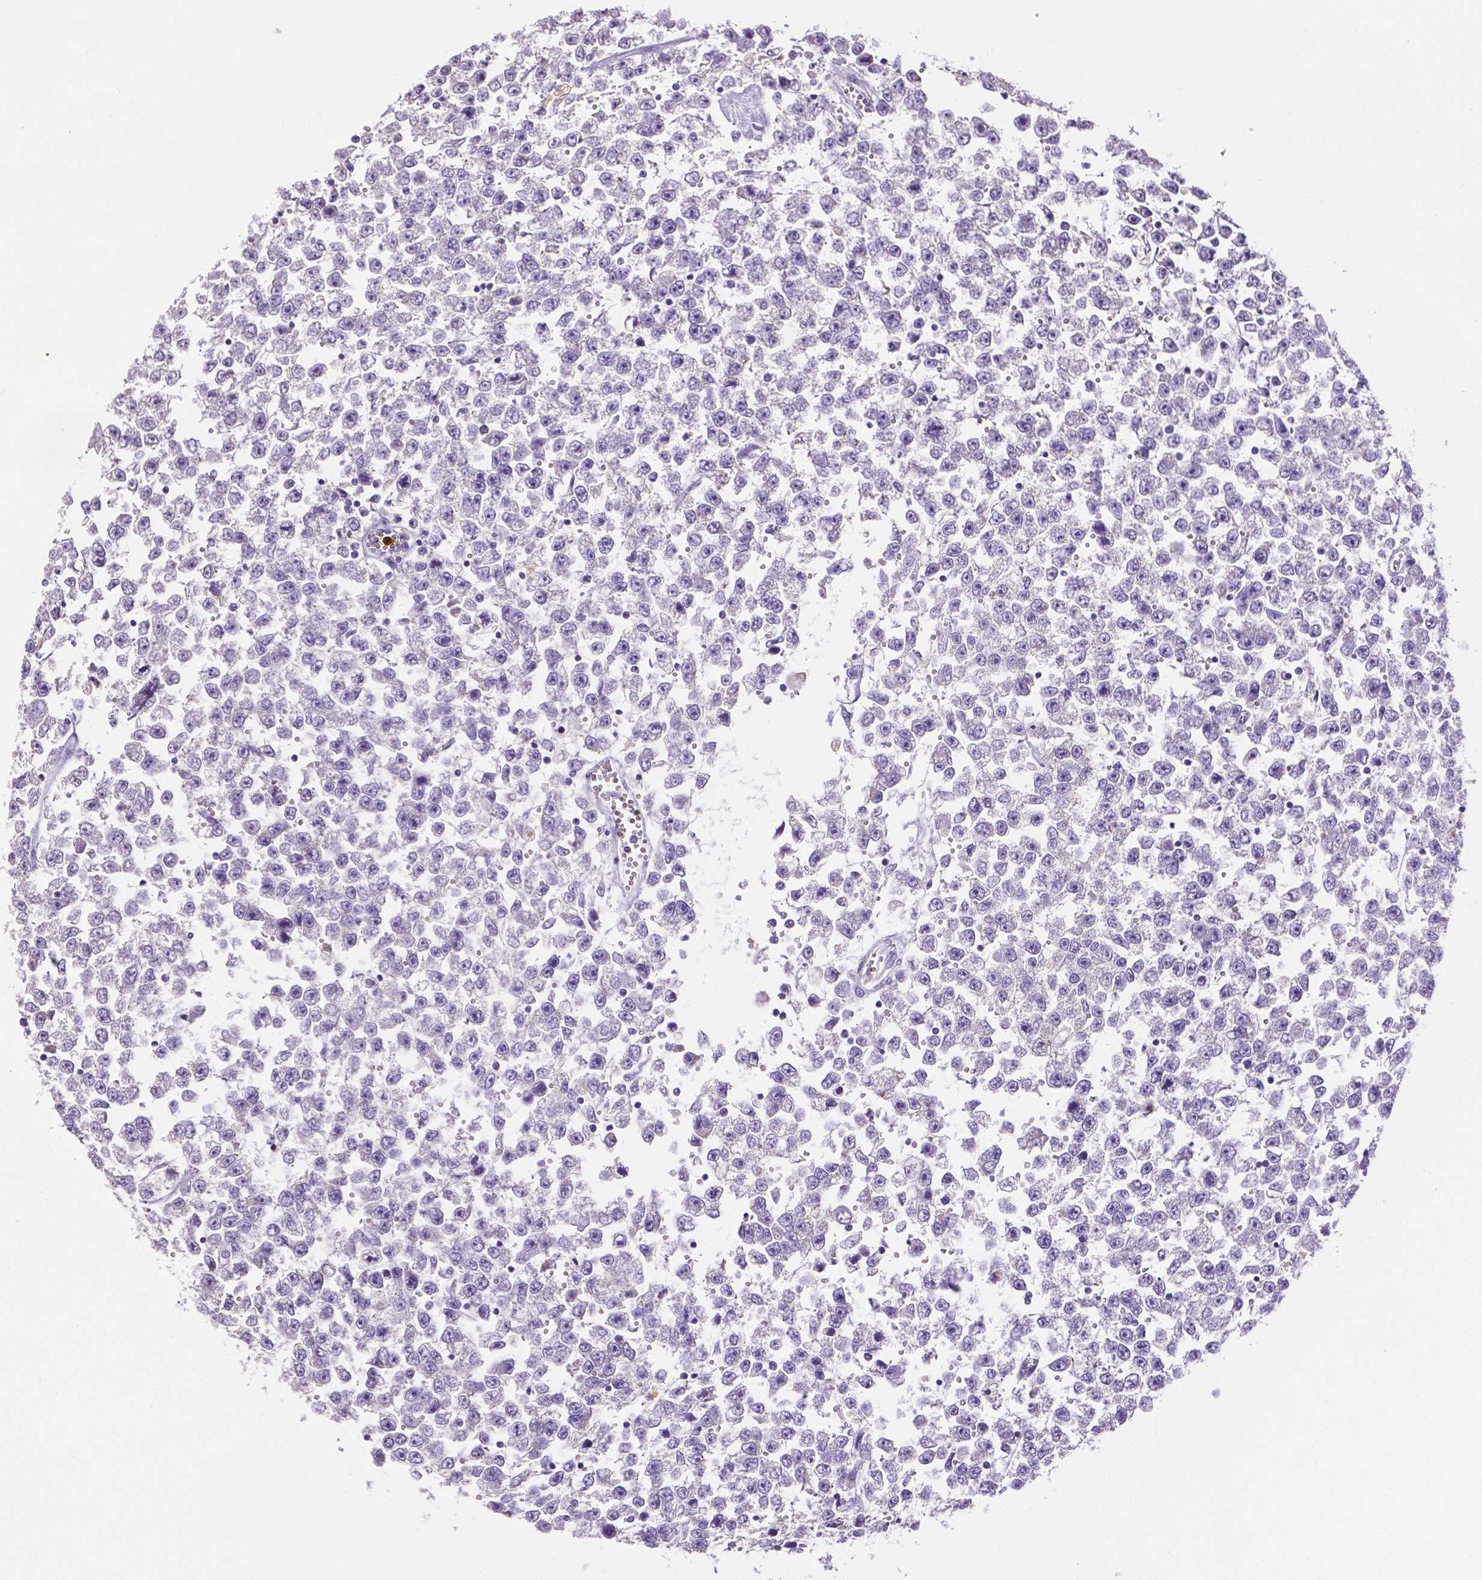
{"staining": {"intensity": "negative", "quantity": "none", "location": "none"}, "tissue": "testis cancer", "cell_type": "Tumor cells", "image_type": "cancer", "snomed": [{"axis": "morphology", "description": "Seminoma, NOS"}, {"axis": "topography", "description": "Testis"}], "caption": "There is no significant expression in tumor cells of testis seminoma.", "gene": "MMP9", "patient": {"sex": "male", "age": 34}}